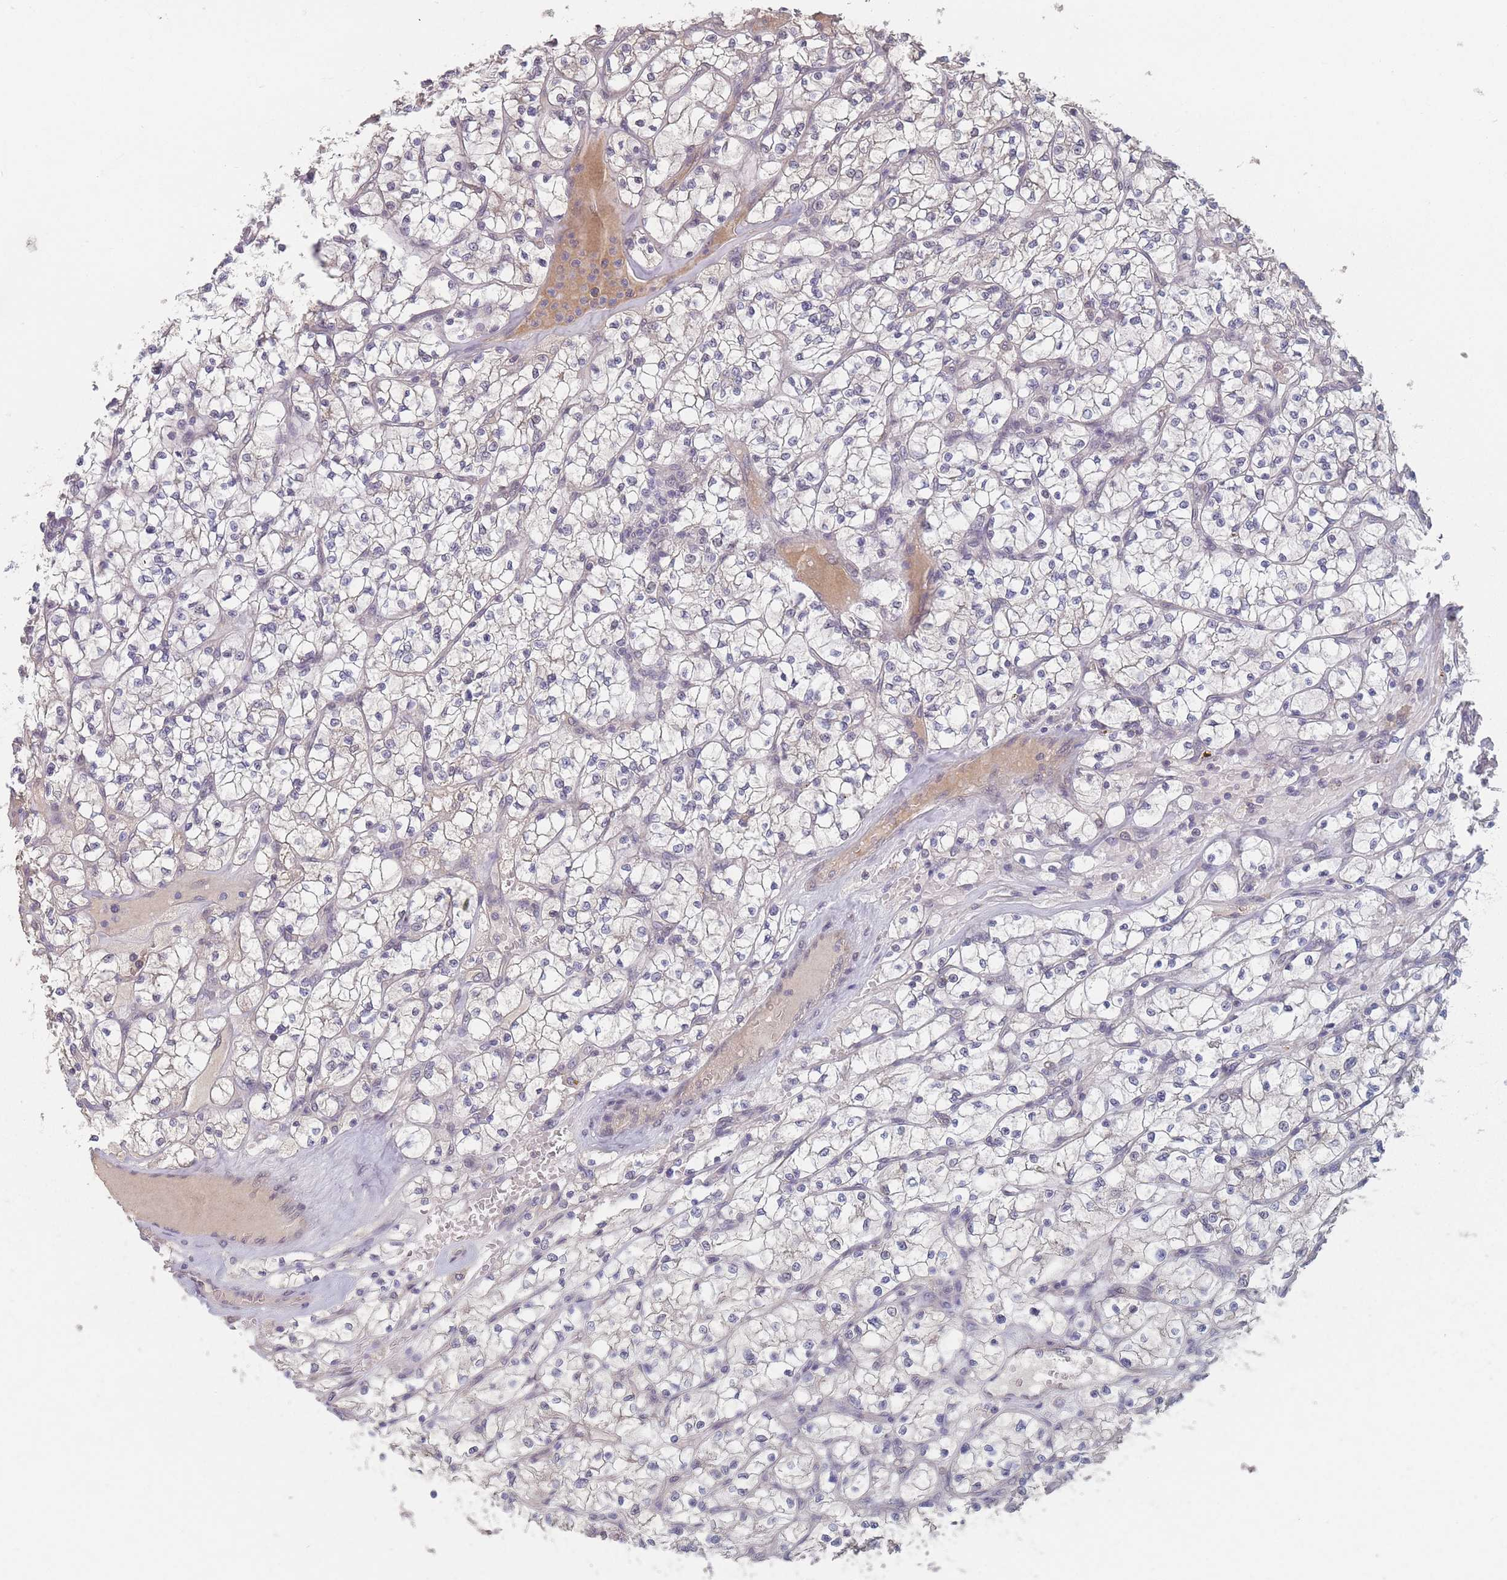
{"staining": {"intensity": "negative", "quantity": "none", "location": "none"}, "tissue": "renal cancer", "cell_type": "Tumor cells", "image_type": "cancer", "snomed": [{"axis": "morphology", "description": "Adenocarcinoma, NOS"}, {"axis": "topography", "description": "Kidney"}], "caption": "Tumor cells are negative for brown protein staining in renal adenocarcinoma.", "gene": "ANKRD10", "patient": {"sex": "female", "age": 64}}